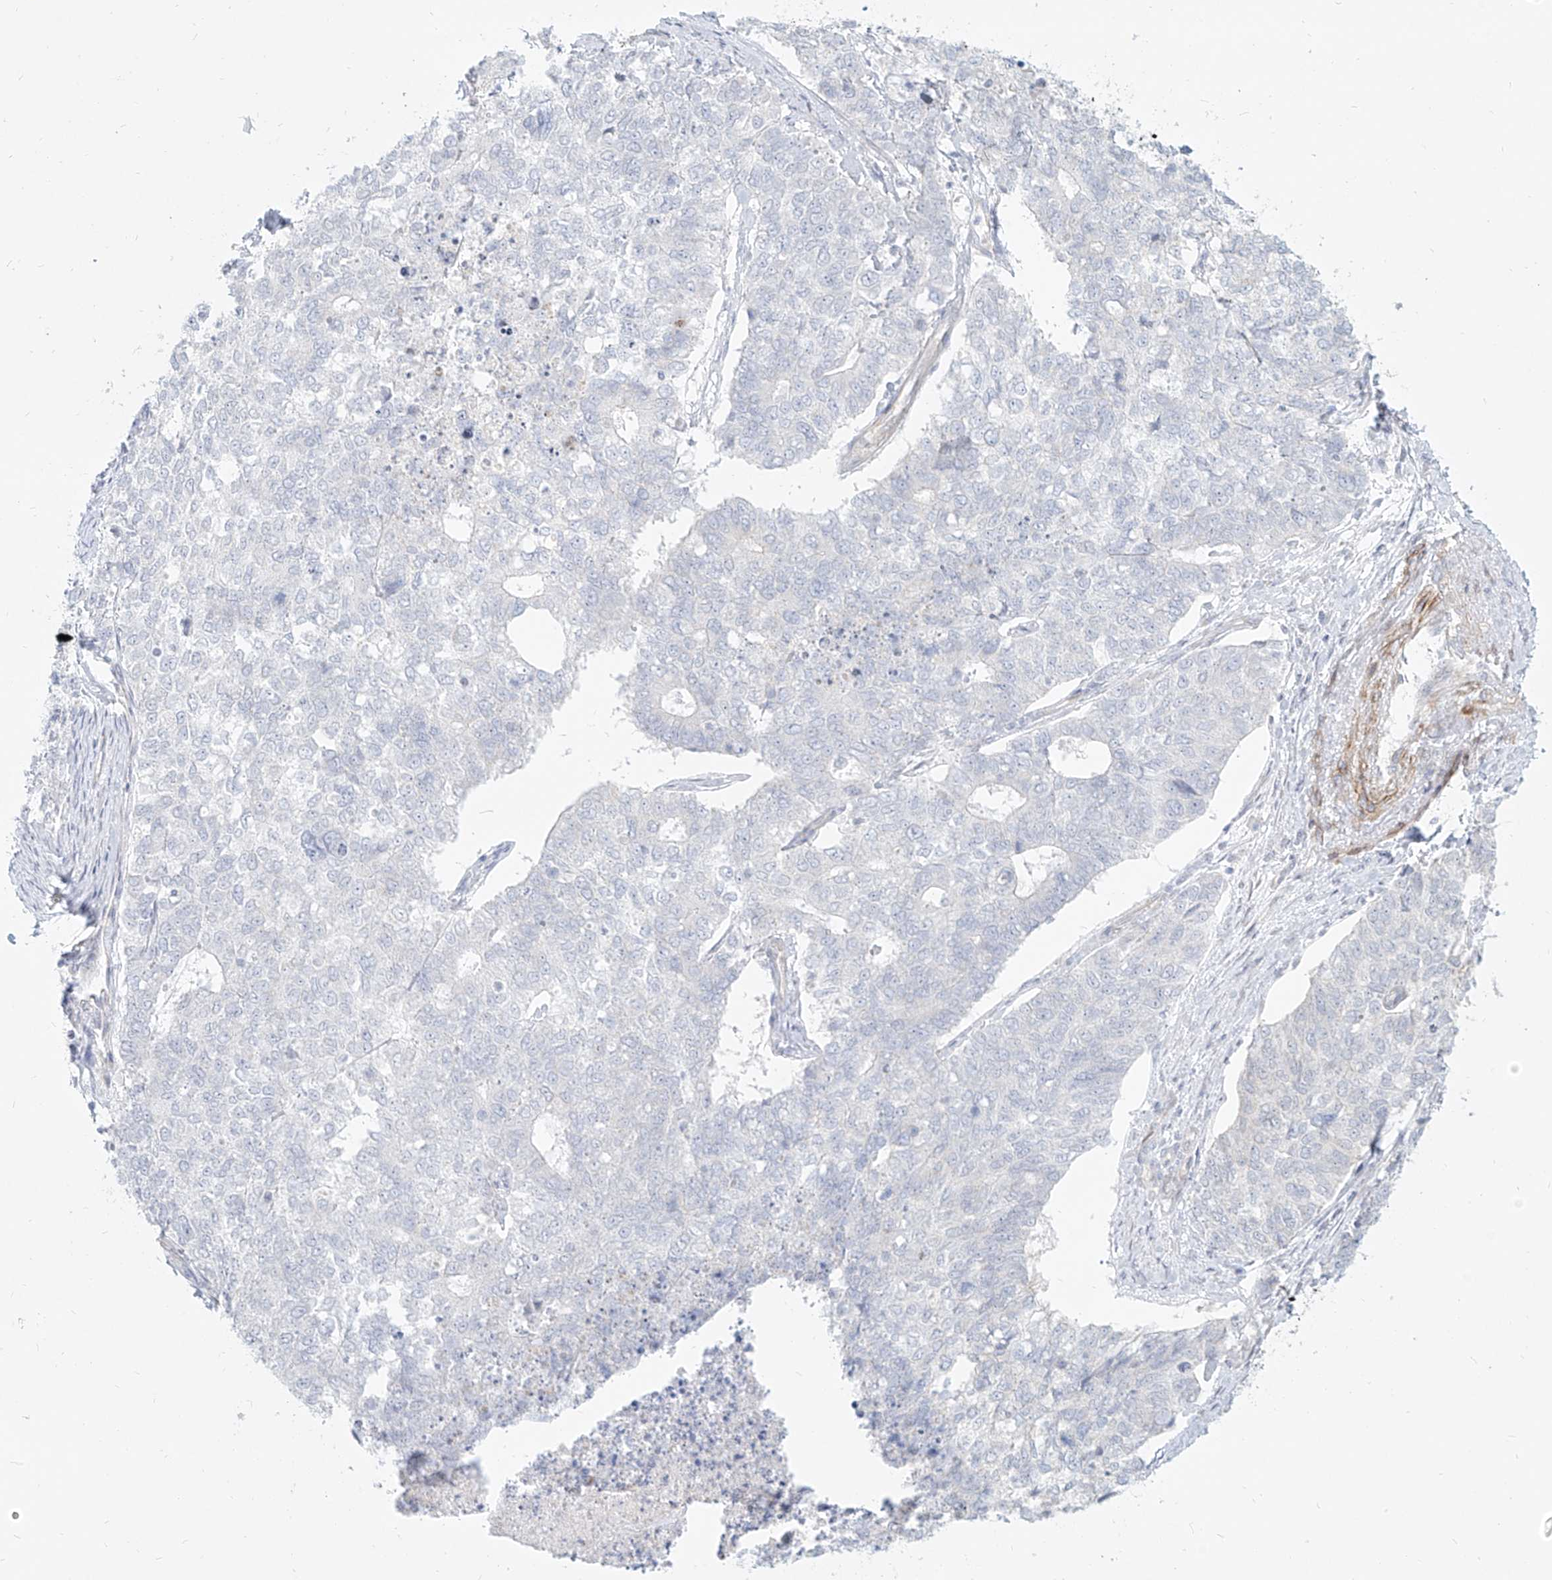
{"staining": {"intensity": "negative", "quantity": "none", "location": "none"}, "tissue": "cervical cancer", "cell_type": "Tumor cells", "image_type": "cancer", "snomed": [{"axis": "morphology", "description": "Squamous cell carcinoma, NOS"}, {"axis": "topography", "description": "Cervix"}], "caption": "Micrograph shows no significant protein expression in tumor cells of cervical cancer (squamous cell carcinoma). The staining was performed using DAB (3,3'-diaminobenzidine) to visualize the protein expression in brown, while the nuclei were stained in blue with hematoxylin (Magnification: 20x).", "gene": "ITPKB", "patient": {"sex": "female", "age": 63}}